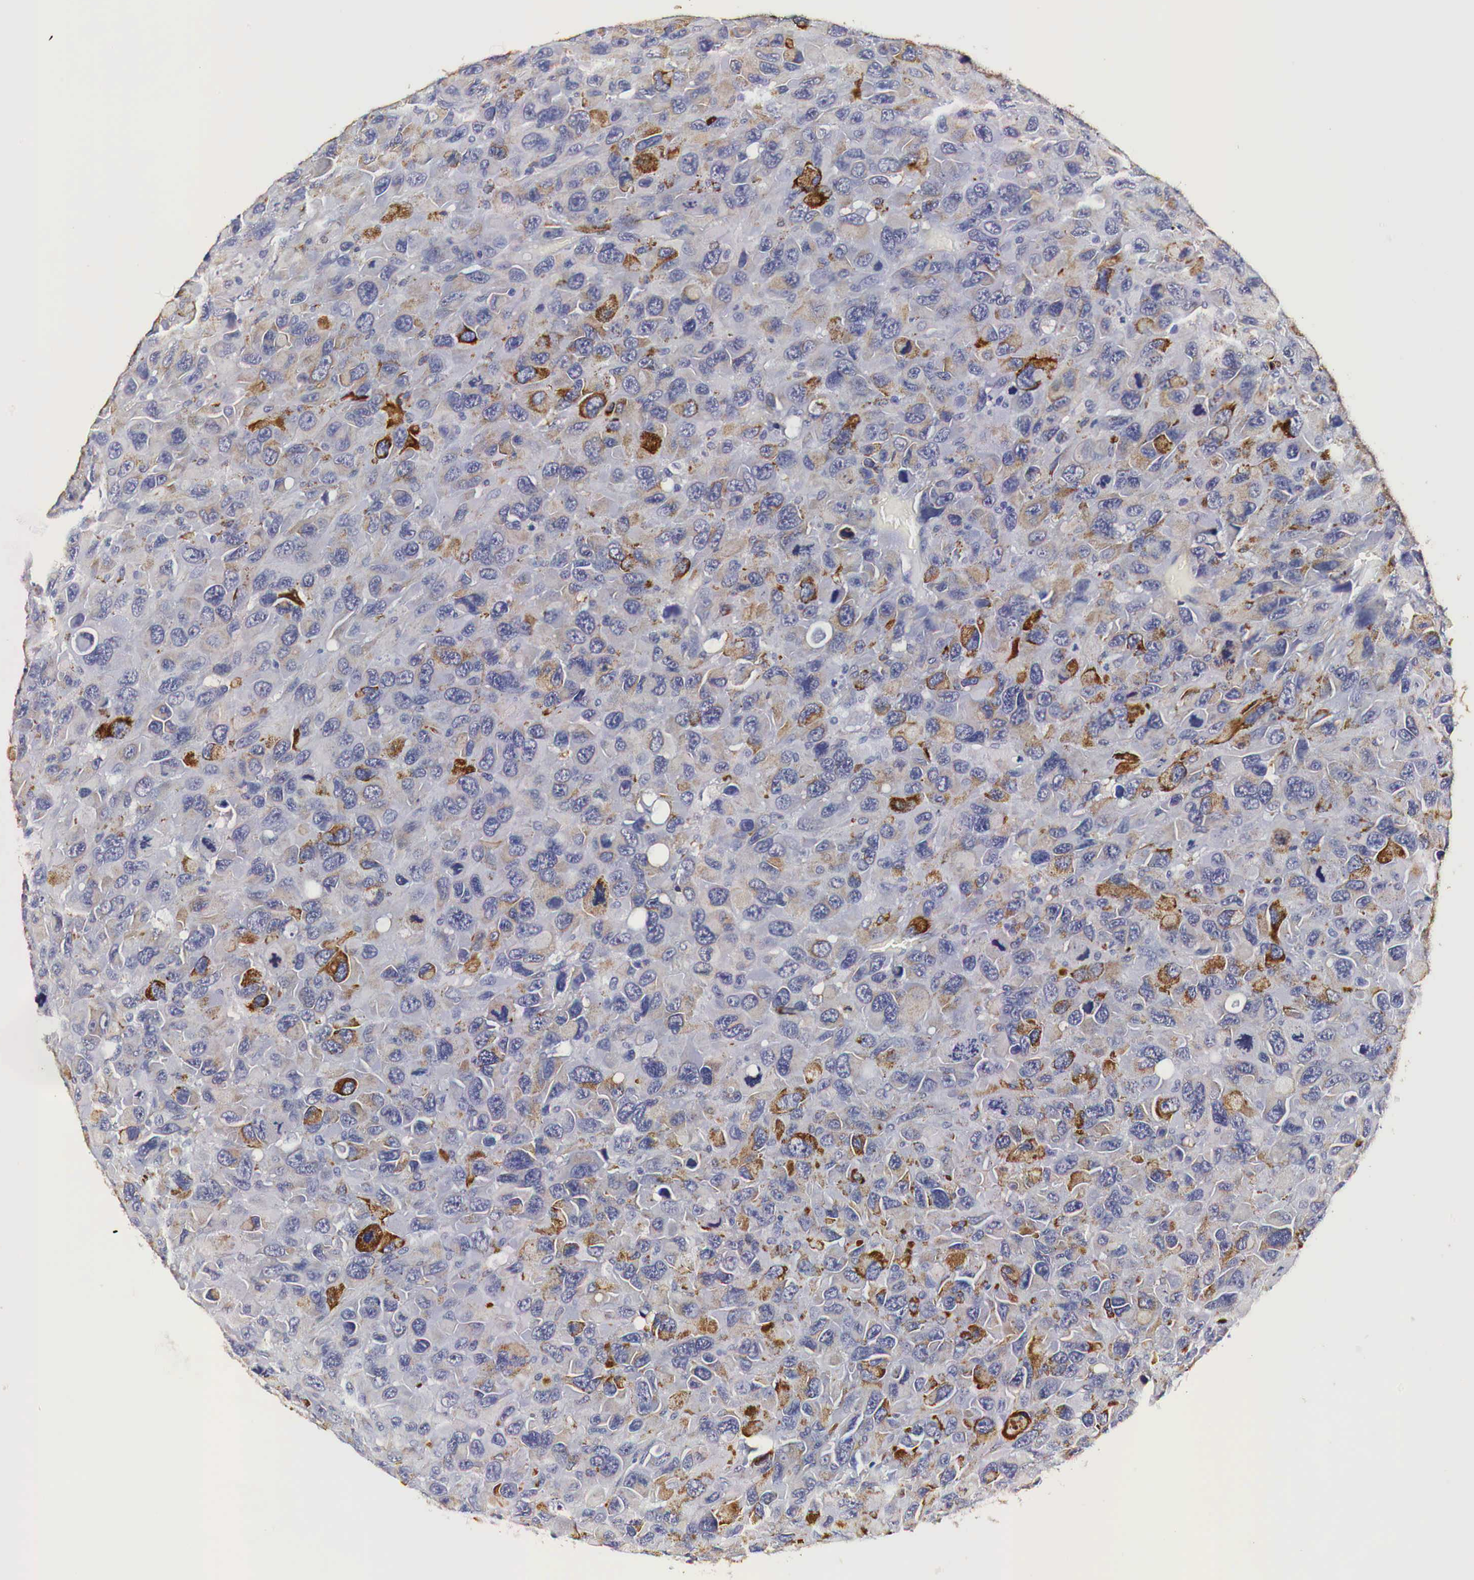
{"staining": {"intensity": "moderate", "quantity": "25%-75%", "location": "cytoplasmic/membranous"}, "tissue": "renal cancer", "cell_type": "Tumor cells", "image_type": "cancer", "snomed": [{"axis": "morphology", "description": "Adenocarcinoma, NOS"}, {"axis": "topography", "description": "Kidney"}], "caption": "Protein analysis of renal adenocarcinoma tissue displays moderate cytoplasmic/membranous positivity in about 25%-75% of tumor cells. (Stains: DAB in brown, nuclei in blue, Microscopy: brightfield microscopy at high magnification).", "gene": "CKAP4", "patient": {"sex": "male", "age": 79}}